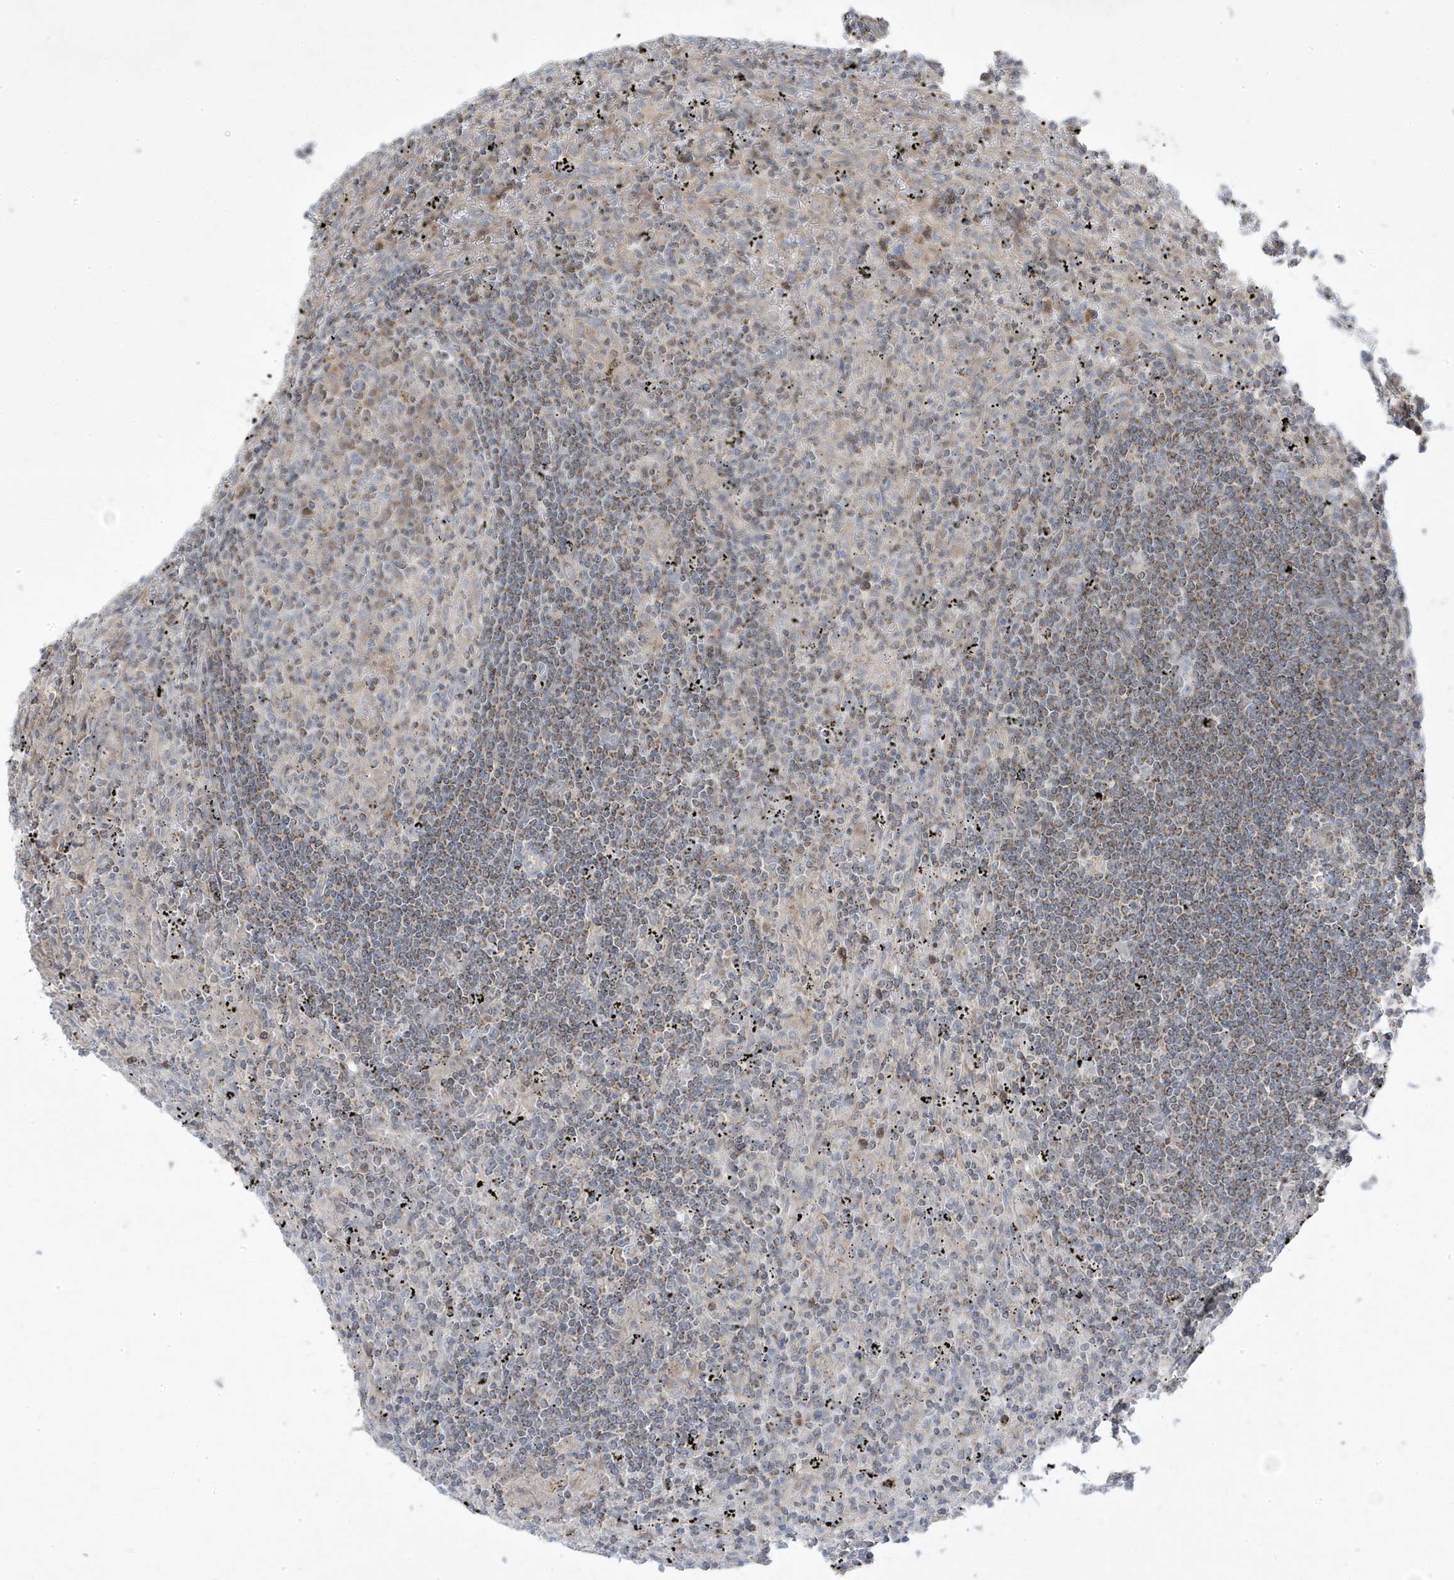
{"staining": {"intensity": "weak", "quantity": "25%-75%", "location": "cytoplasmic/membranous"}, "tissue": "lymphoma", "cell_type": "Tumor cells", "image_type": "cancer", "snomed": [{"axis": "morphology", "description": "Malignant lymphoma, non-Hodgkin's type, Low grade"}, {"axis": "topography", "description": "Spleen"}], "caption": "Lymphoma was stained to show a protein in brown. There is low levels of weak cytoplasmic/membranous expression in approximately 25%-75% of tumor cells.", "gene": "ADAMTSL3", "patient": {"sex": "male", "age": 76}}